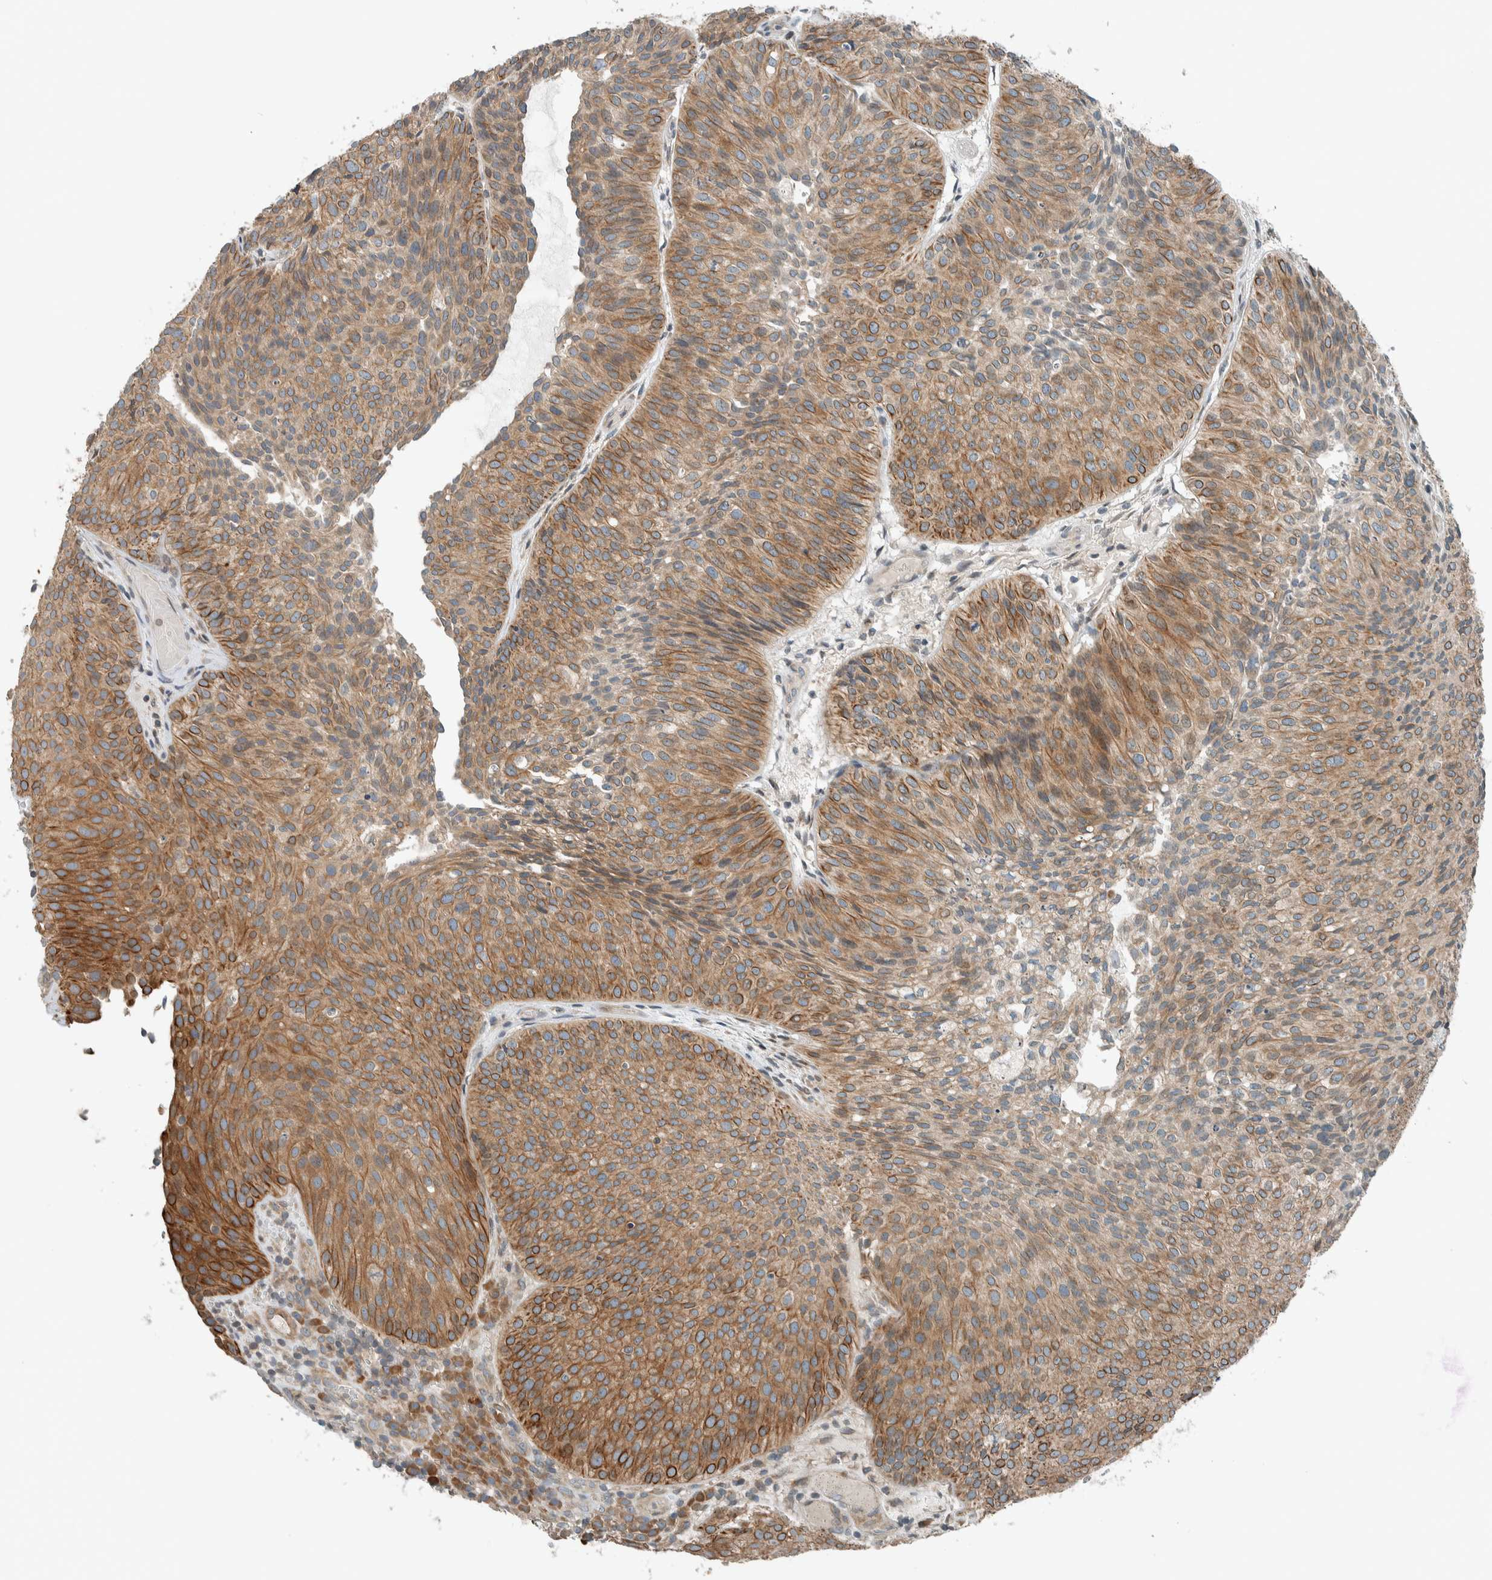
{"staining": {"intensity": "strong", "quantity": "25%-75%", "location": "cytoplasmic/membranous"}, "tissue": "urothelial cancer", "cell_type": "Tumor cells", "image_type": "cancer", "snomed": [{"axis": "morphology", "description": "Urothelial carcinoma, Low grade"}, {"axis": "topography", "description": "Urinary bladder"}], "caption": "Approximately 25%-75% of tumor cells in urothelial cancer show strong cytoplasmic/membranous protein expression as visualized by brown immunohistochemical staining.", "gene": "SEL1L", "patient": {"sex": "male", "age": 86}}